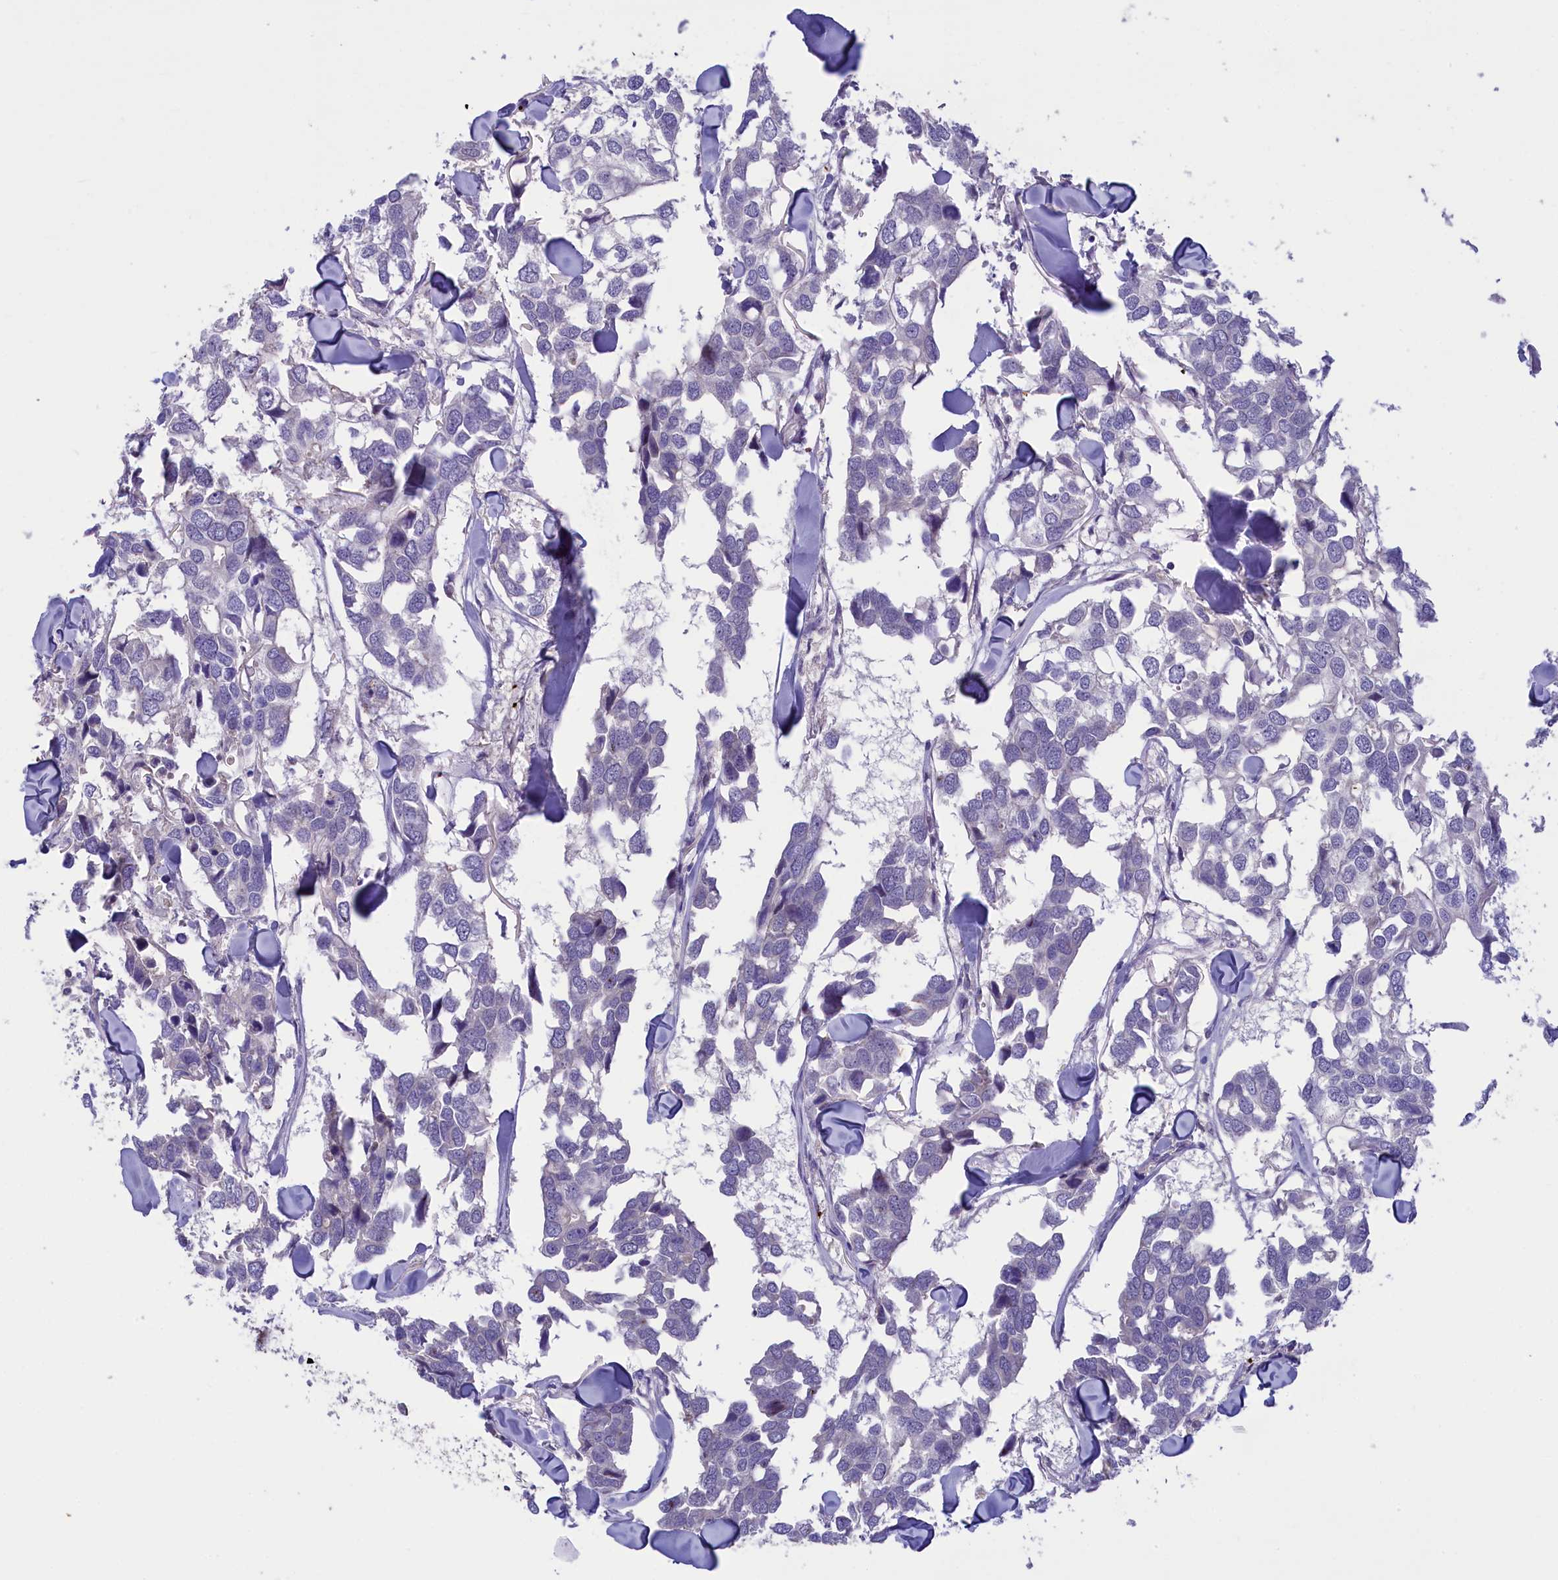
{"staining": {"intensity": "negative", "quantity": "none", "location": "none"}, "tissue": "breast cancer", "cell_type": "Tumor cells", "image_type": "cancer", "snomed": [{"axis": "morphology", "description": "Duct carcinoma"}, {"axis": "topography", "description": "Breast"}], "caption": "A photomicrograph of human breast cancer is negative for staining in tumor cells.", "gene": "HEATR3", "patient": {"sex": "female", "age": 83}}